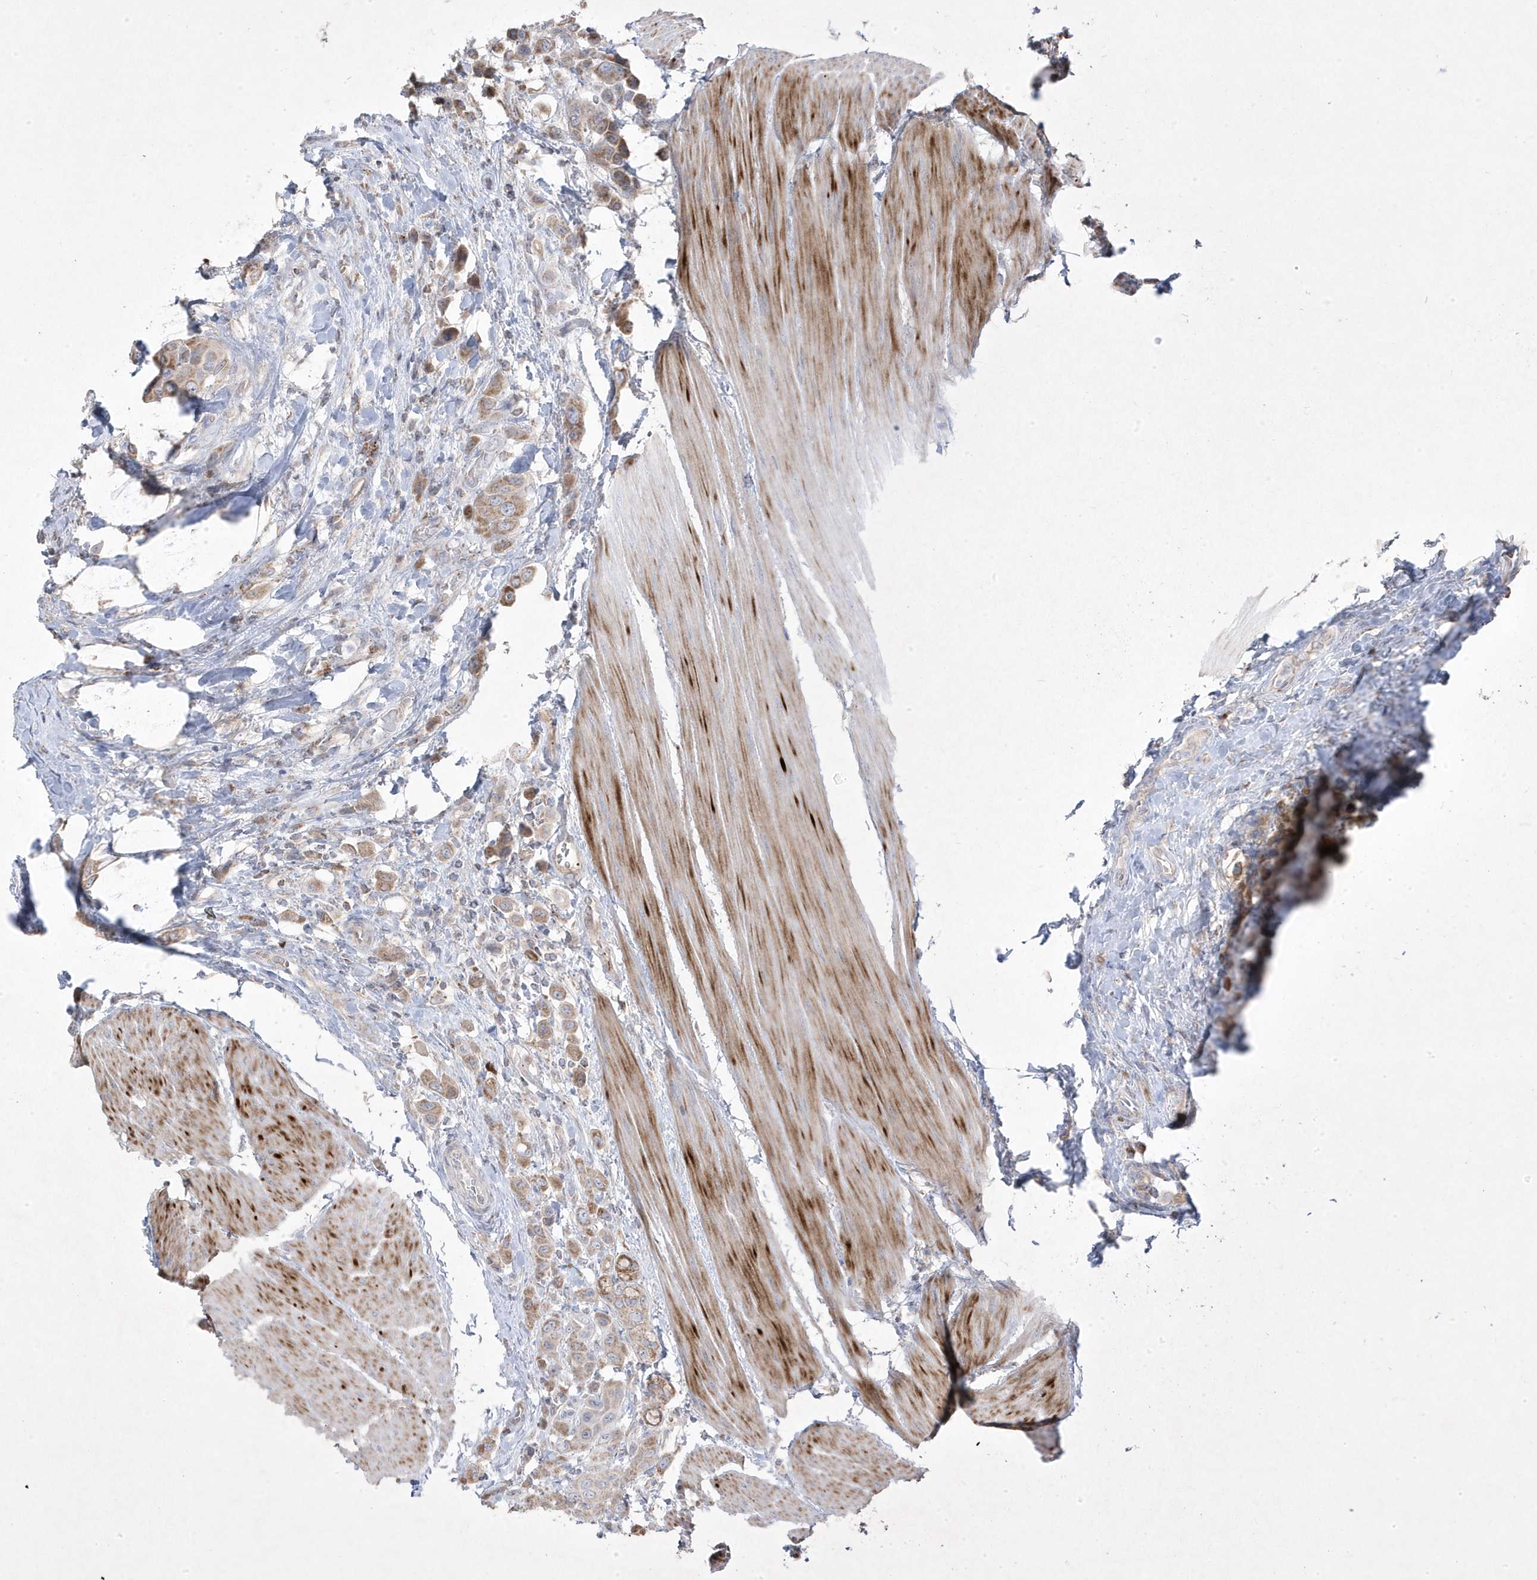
{"staining": {"intensity": "moderate", "quantity": ">75%", "location": "cytoplasmic/membranous"}, "tissue": "urothelial cancer", "cell_type": "Tumor cells", "image_type": "cancer", "snomed": [{"axis": "morphology", "description": "Urothelial carcinoma, High grade"}, {"axis": "topography", "description": "Urinary bladder"}], "caption": "Immunohistochemistry (DAB (3,3'-diaminobenzidine)) staining of urothelial cancer reveals moderate cytoplasmic/membranous protein staining in approximately >75% of tumor cells.", "gene": "ADAMTSL3", "patient": {"sex": "male", "age": 50}}